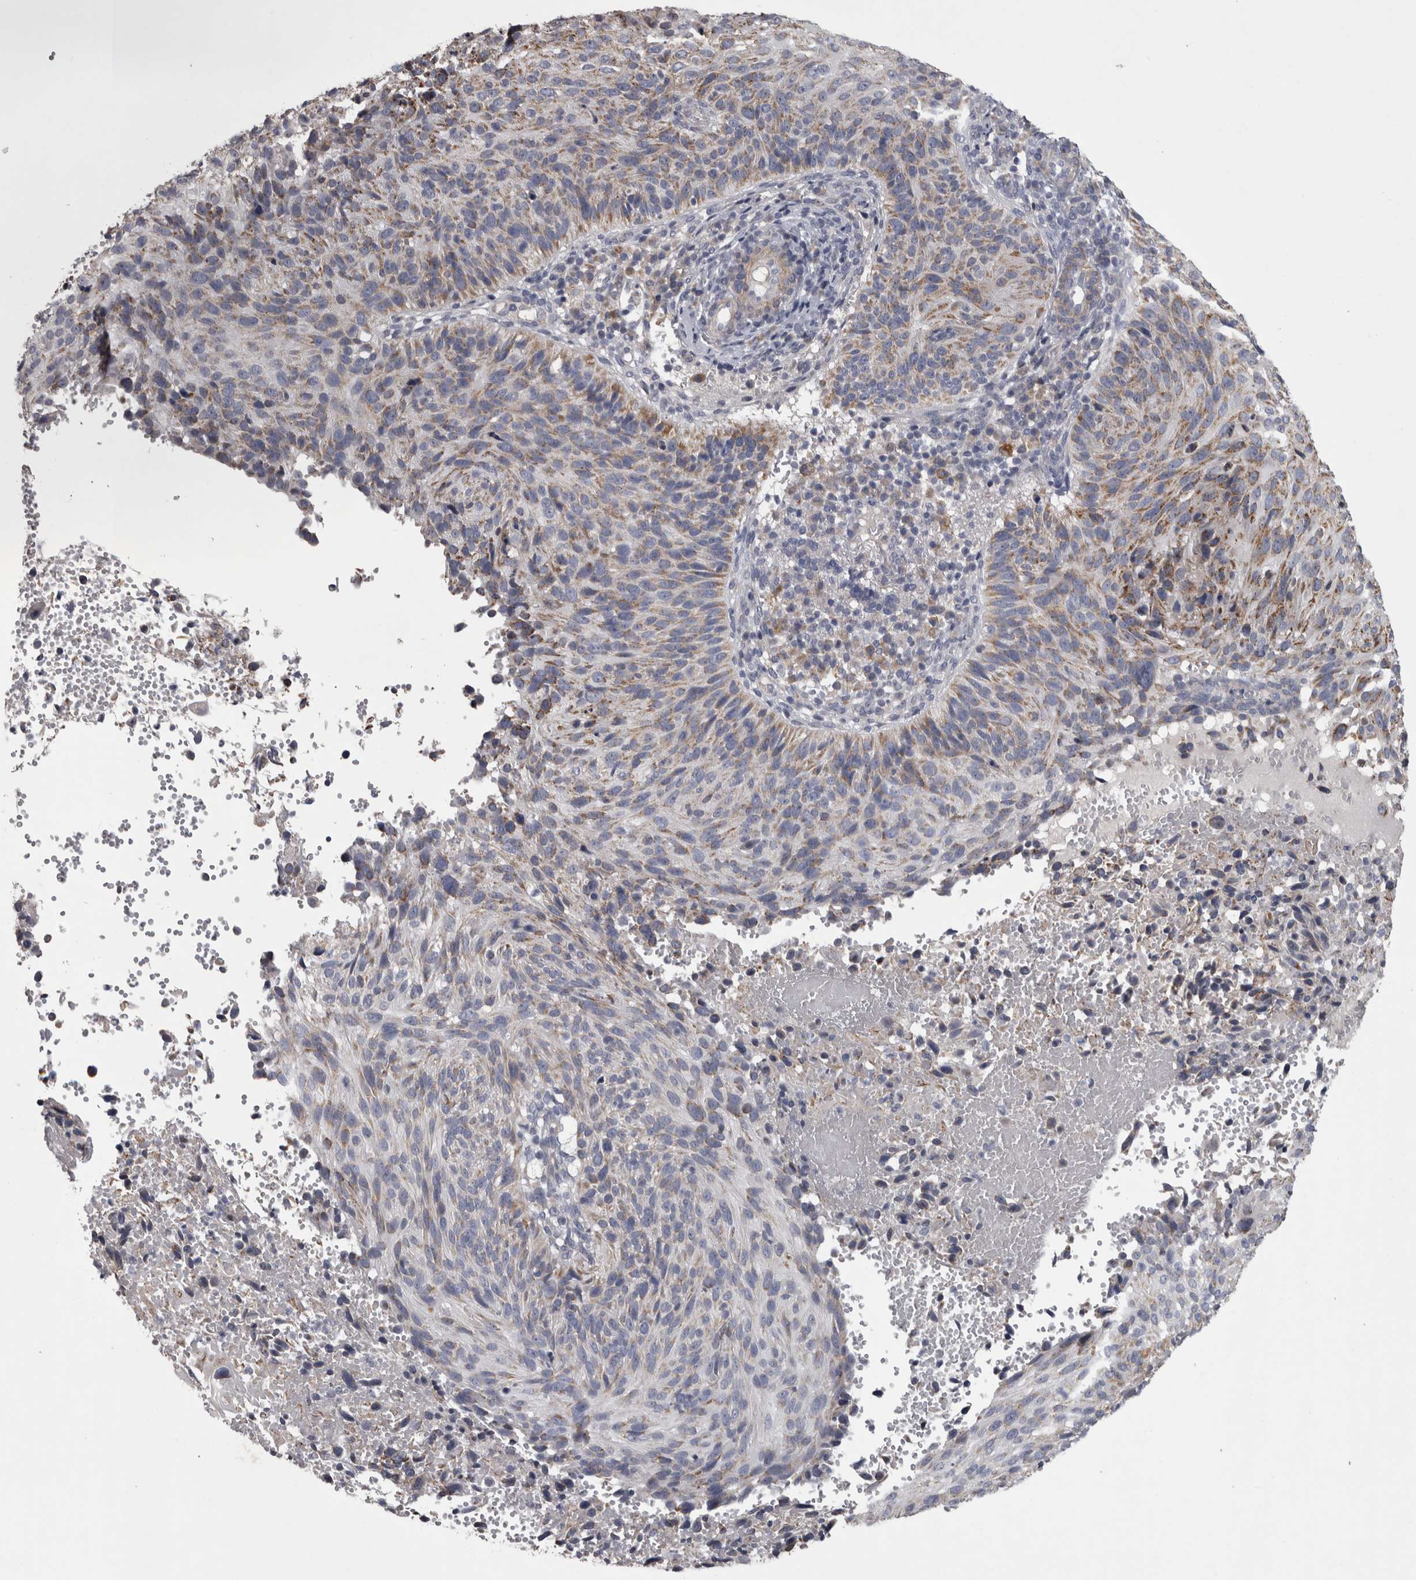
{"staining": {"intensity": "weak", "quantity": ">75%", "location": "cytoplasmic/membranous"}, "tissue": "cervical cancer", "cell_type": "Tumor cells", "image_type": "cancer", "snomed": [{"axis": "morphology", "description": "Squamous cell carcinoma, NOS"}, {"axis": "topography", "description": "Cervix"}], "caption": "Cervical squamous cell carcinoma was stained to show a protein in brown. There is low levels of weak cytoplasmic/membranous expression in about >75% of tumor cells.", "gene": "DBT", "patient": {"sex": "female", "age": 74}}